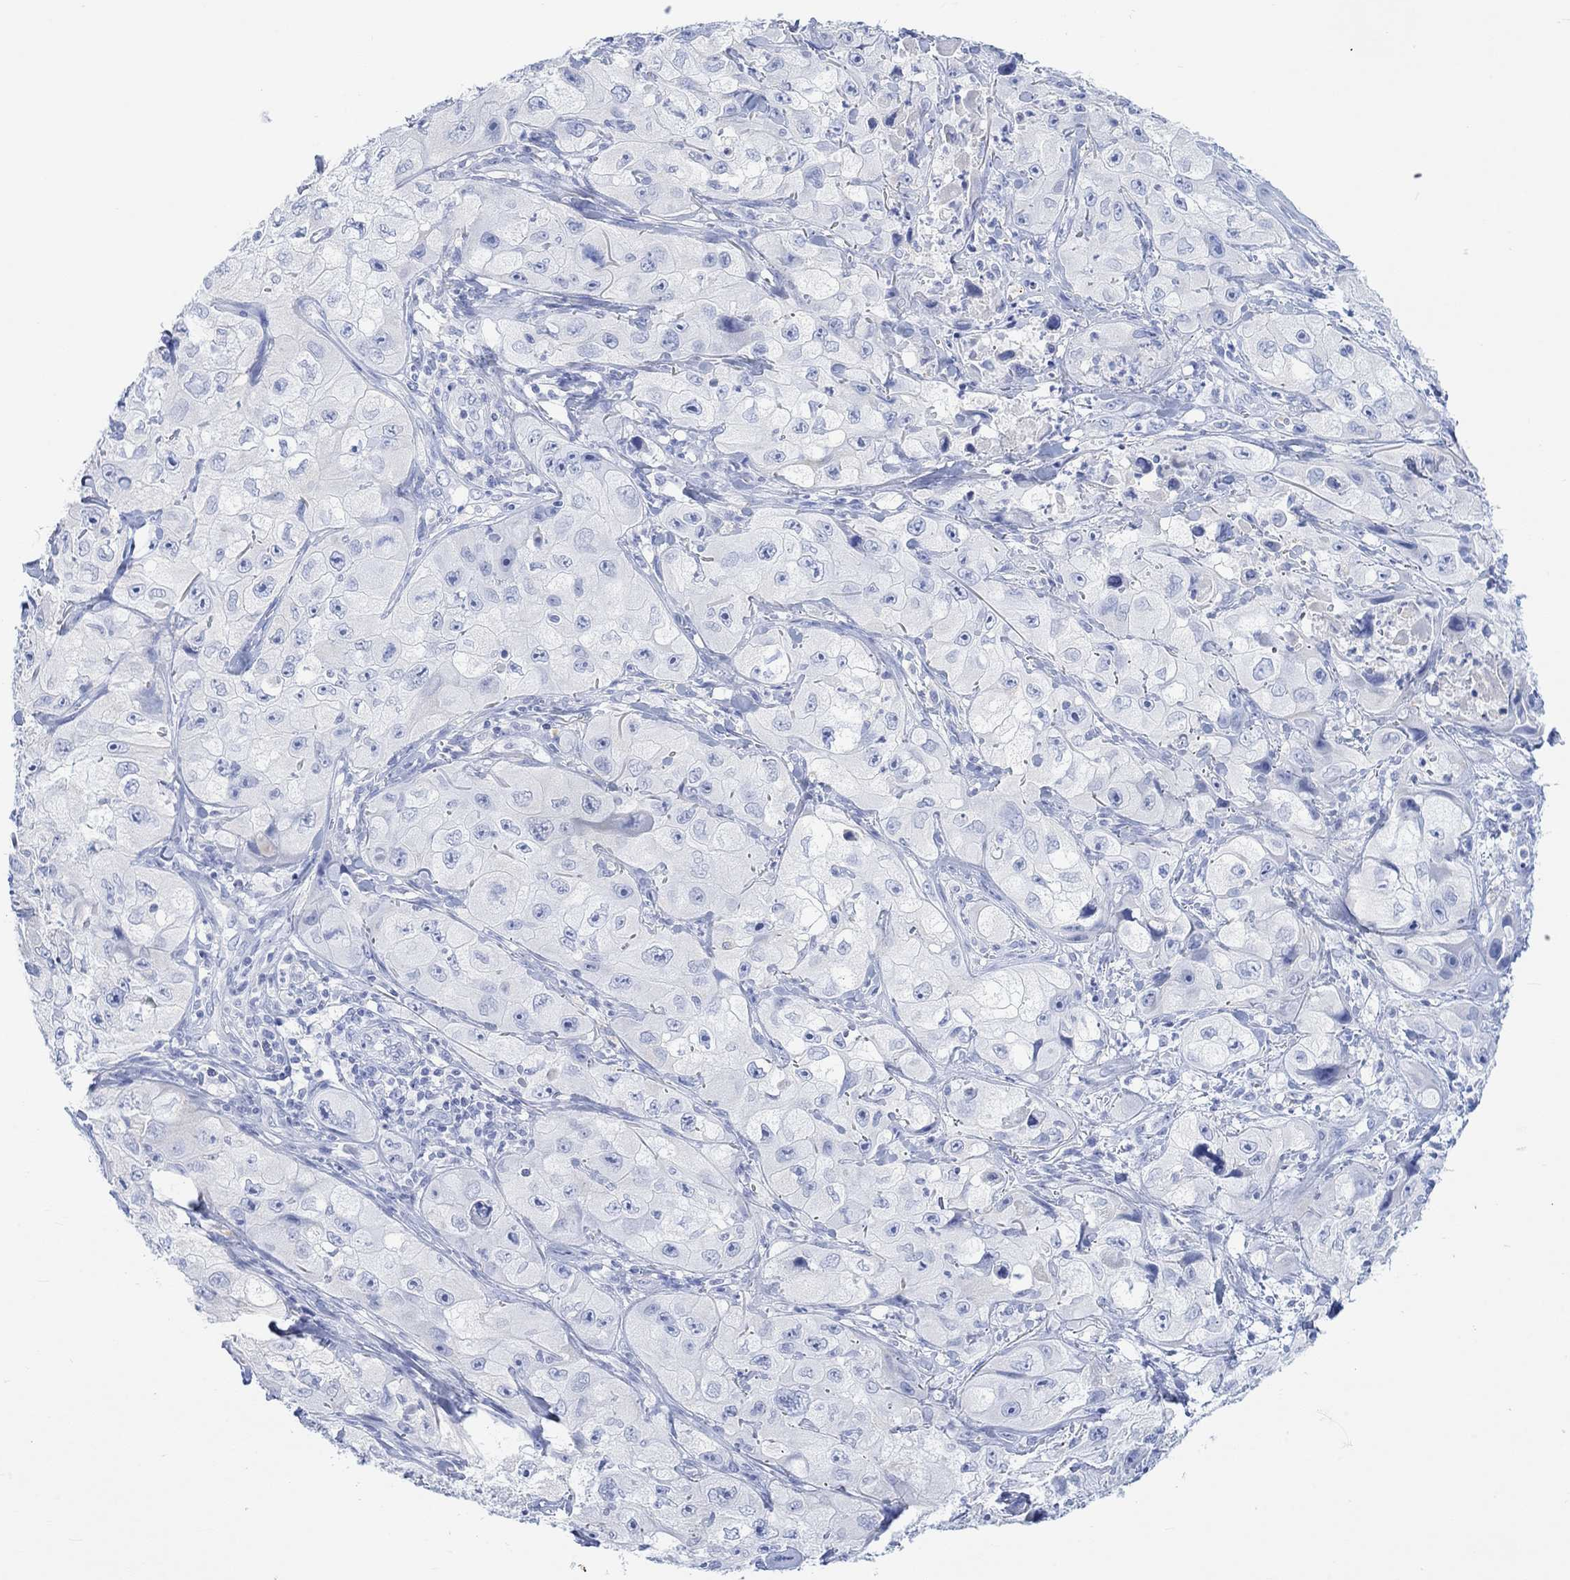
{"staining": {"intensity": "negative", "quantity": "none", "location": "none"}, "tissue": "skin cancer", "cell_type": "Tumor cells", "image_type": "cancer", "snomed": [{"axis": "morphology", "description": "Squamous cell carcinoma, NOS"}, {"axis": "topography", "description": "Skin"}, {"axis": "topography", "description": "Subcutis"}], "caption": "Immunohistochemical staining of human skin squamous cell carcinoma displays no significant positivity in tumor cells.", "gene": "CALCA", "patient": {"sex": "male", "age": 73}}